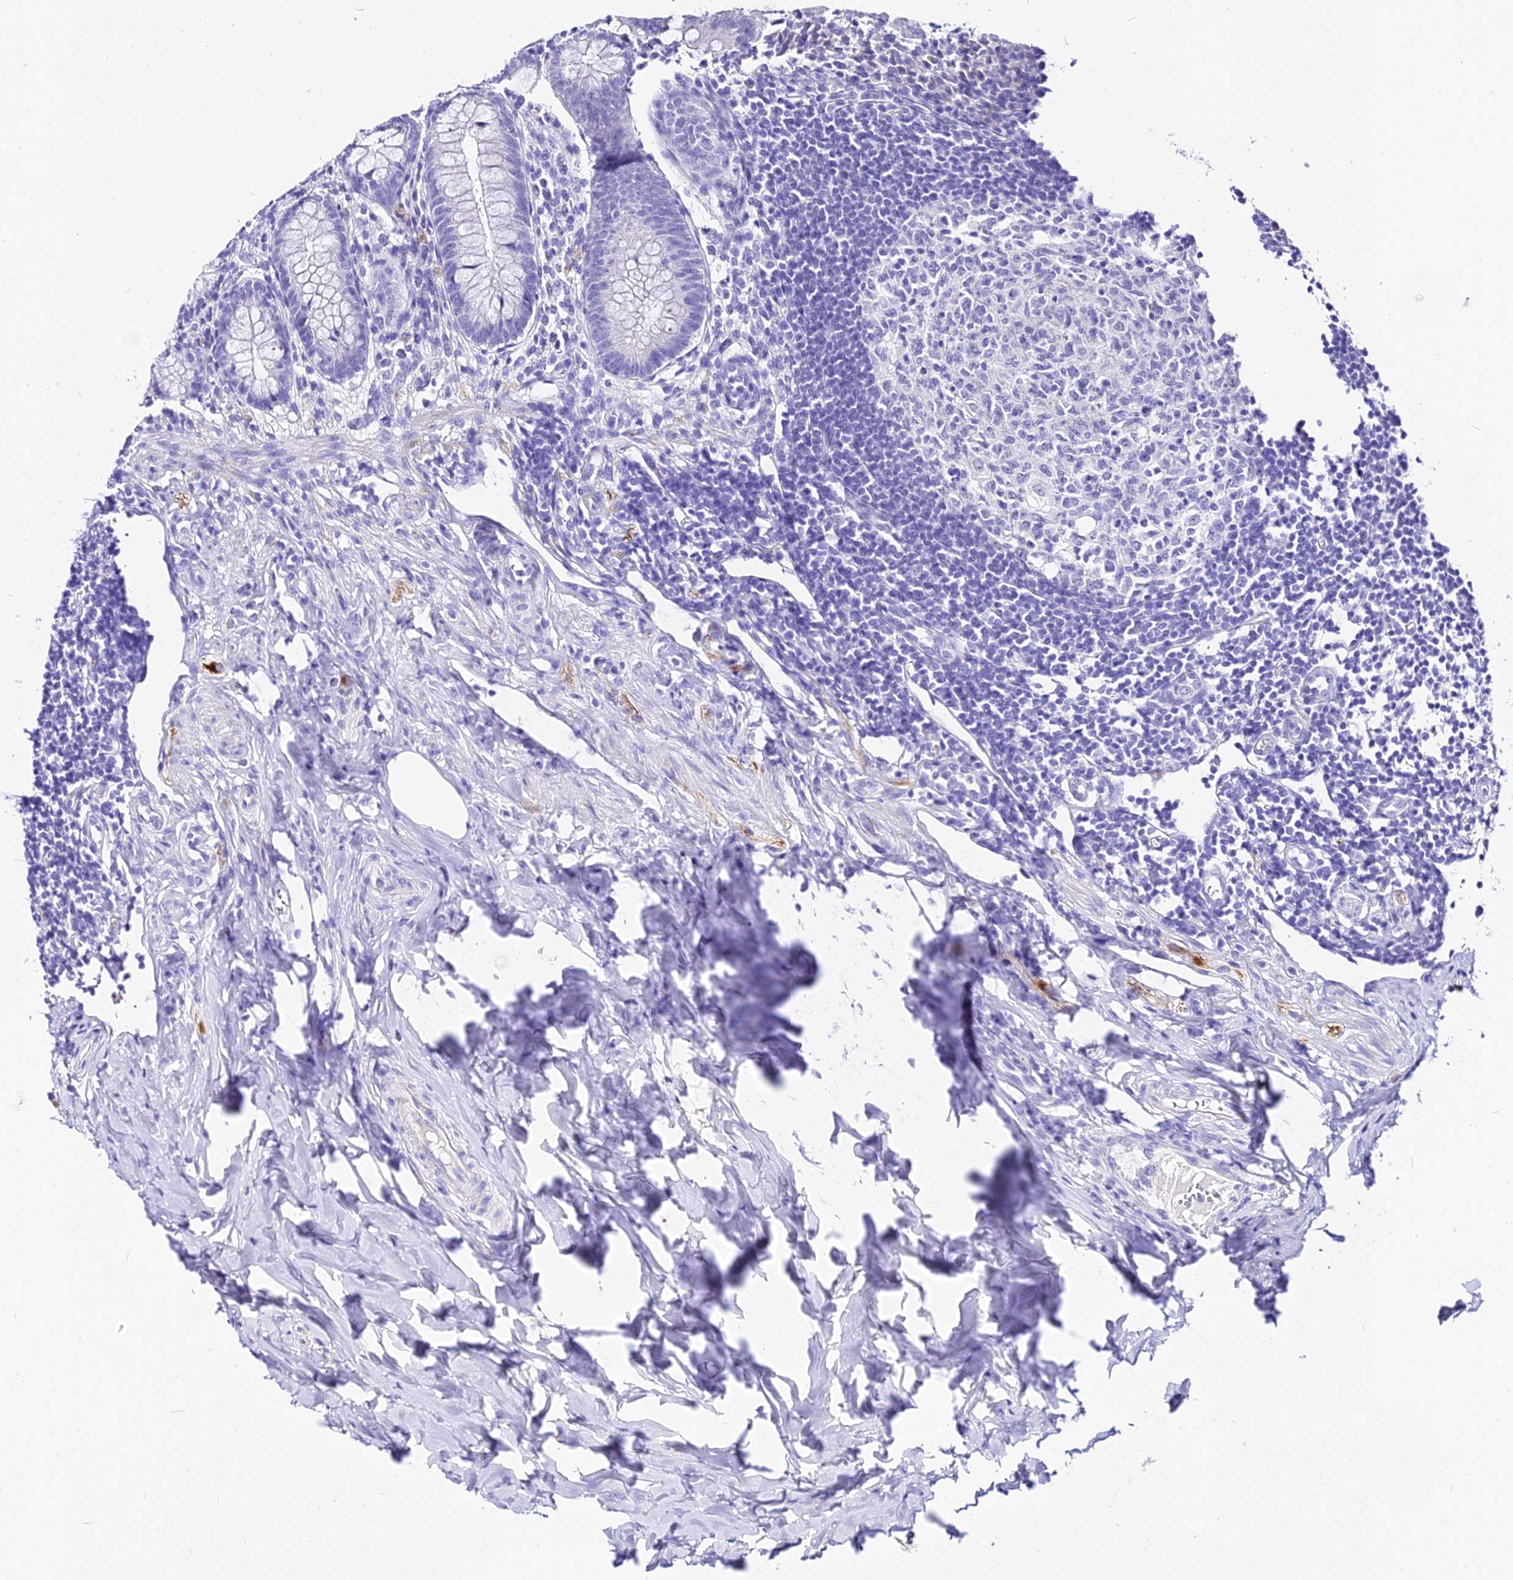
{"staining": {"intensity": "negative", "quantity": "none", "location": "none"}, "tissue": "appendix", "cell_type": "Glandular cells", "image_type": "normal", "snomed": [{"axis": "morphology", "description": "Normal tissue, NOS"}, {"axis": "topography", "description": "Appendix"}], "caption": "Immunohistochemistry (IHC) micrograph of unremarkable human appendix stained for a protein (brown), which displays no staining in glandular cells. Brightfield microscopy of immunohistochemistry stained with DAB (3,3'-diaminobenzidine) (brown) and hematoxylin (blue), captured at high magnification.", "gene": "DEFB106A", "patient": {"sex": "female", "age": 33}}